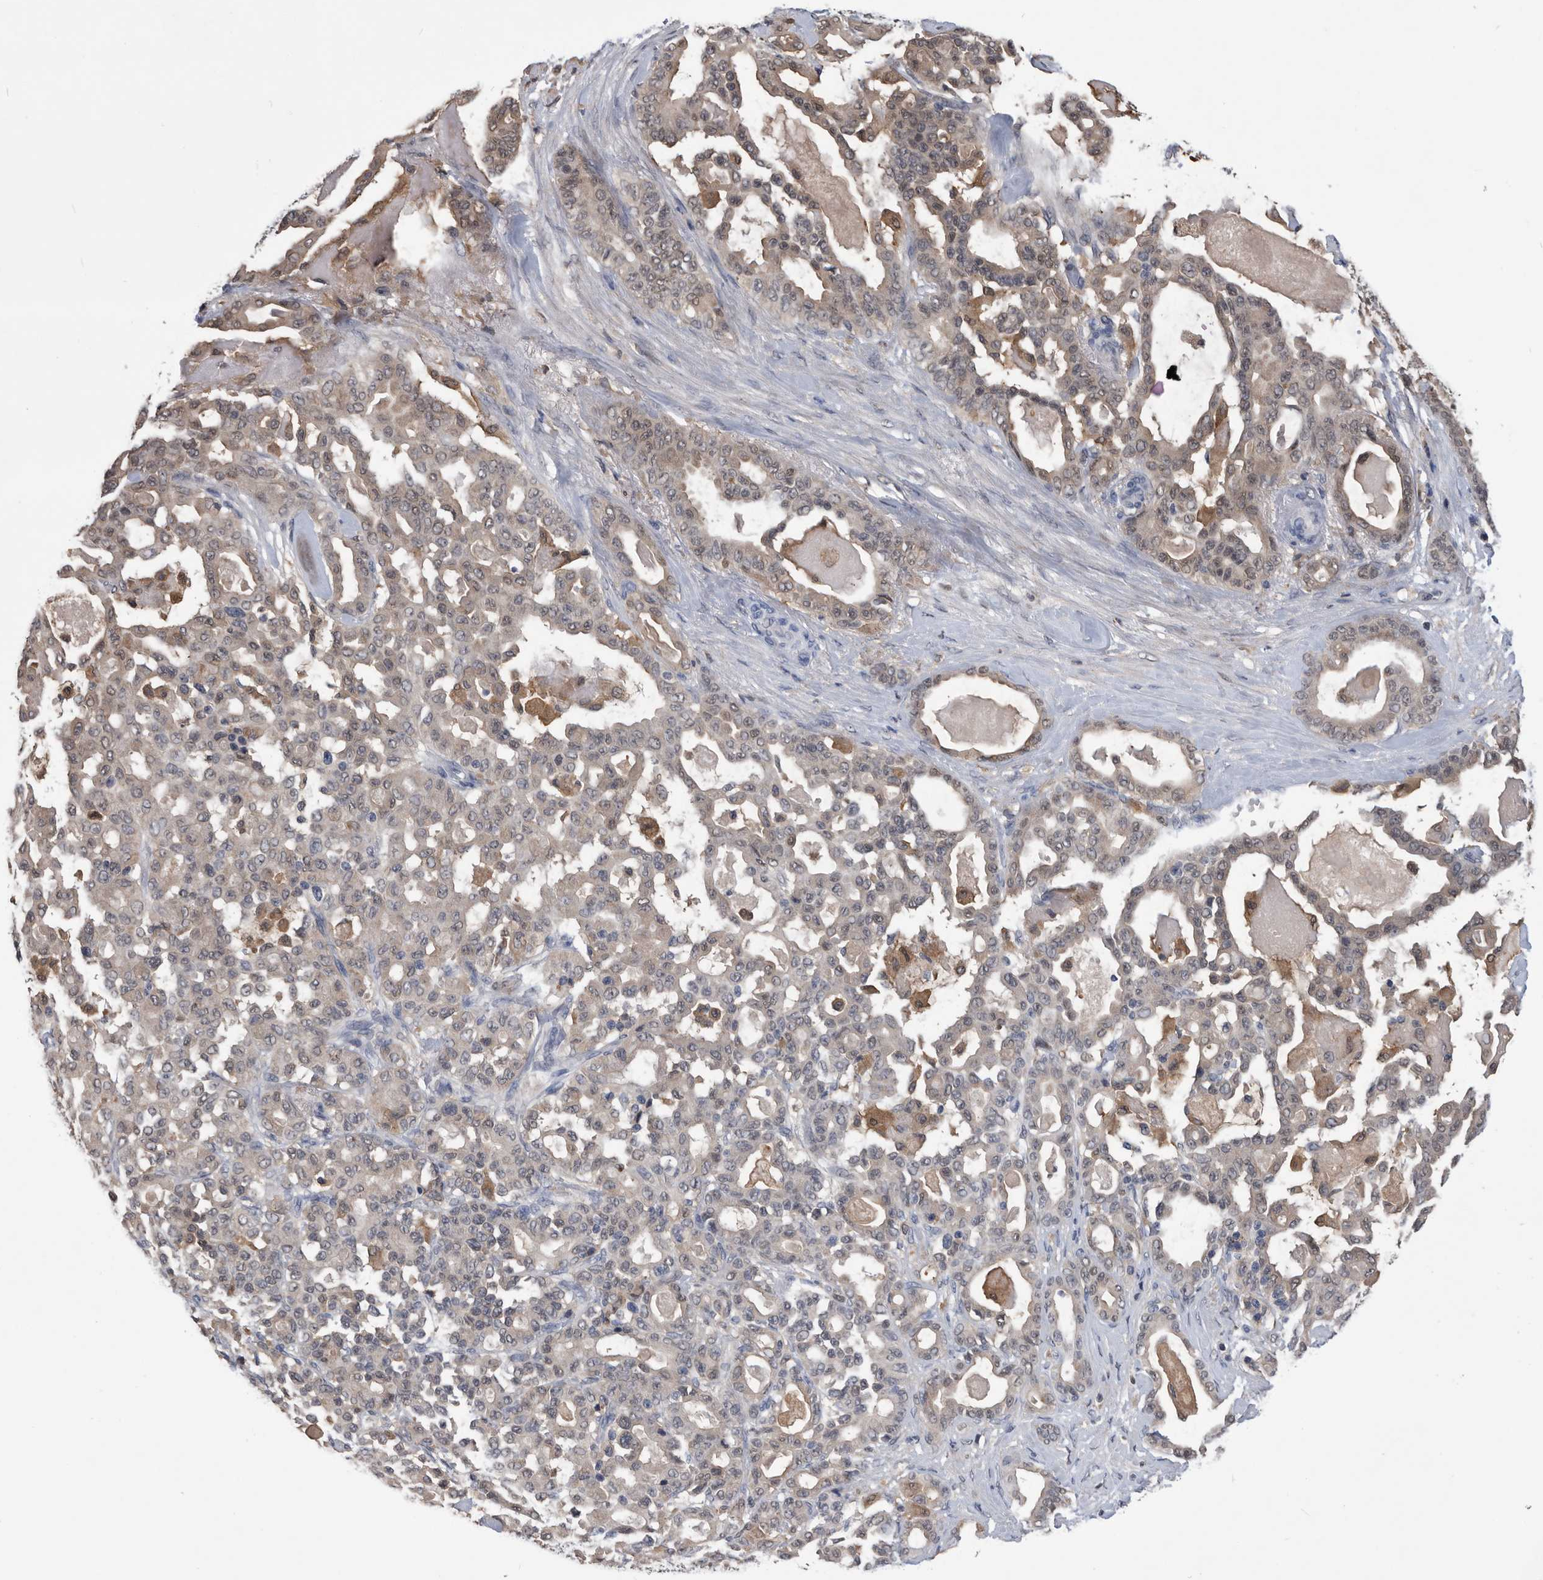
{"staining": {"intensity": "weak", "quantity": "25%-75%", "location": "cytoplasmic/membranous,nuclear"}, "tissue": "pancreatic cancer", "cell_type": "Tumor cells", "image_type": "cancer", "snomed": [{"axis": "morphology", "description": "Adenocarcinoma, NOS"}, {"axis": "topography", "description": "Pancreas"}], "caption": "IHC (DAB) staining of adenocarcinoma (pancreatic) reveals weak cytoplasmic/membranous and nuclear protein staining in approximately 25%-75% of tumor cells.", "gene": "PDXK", "patient": {"sex": "male", "age": 63}}